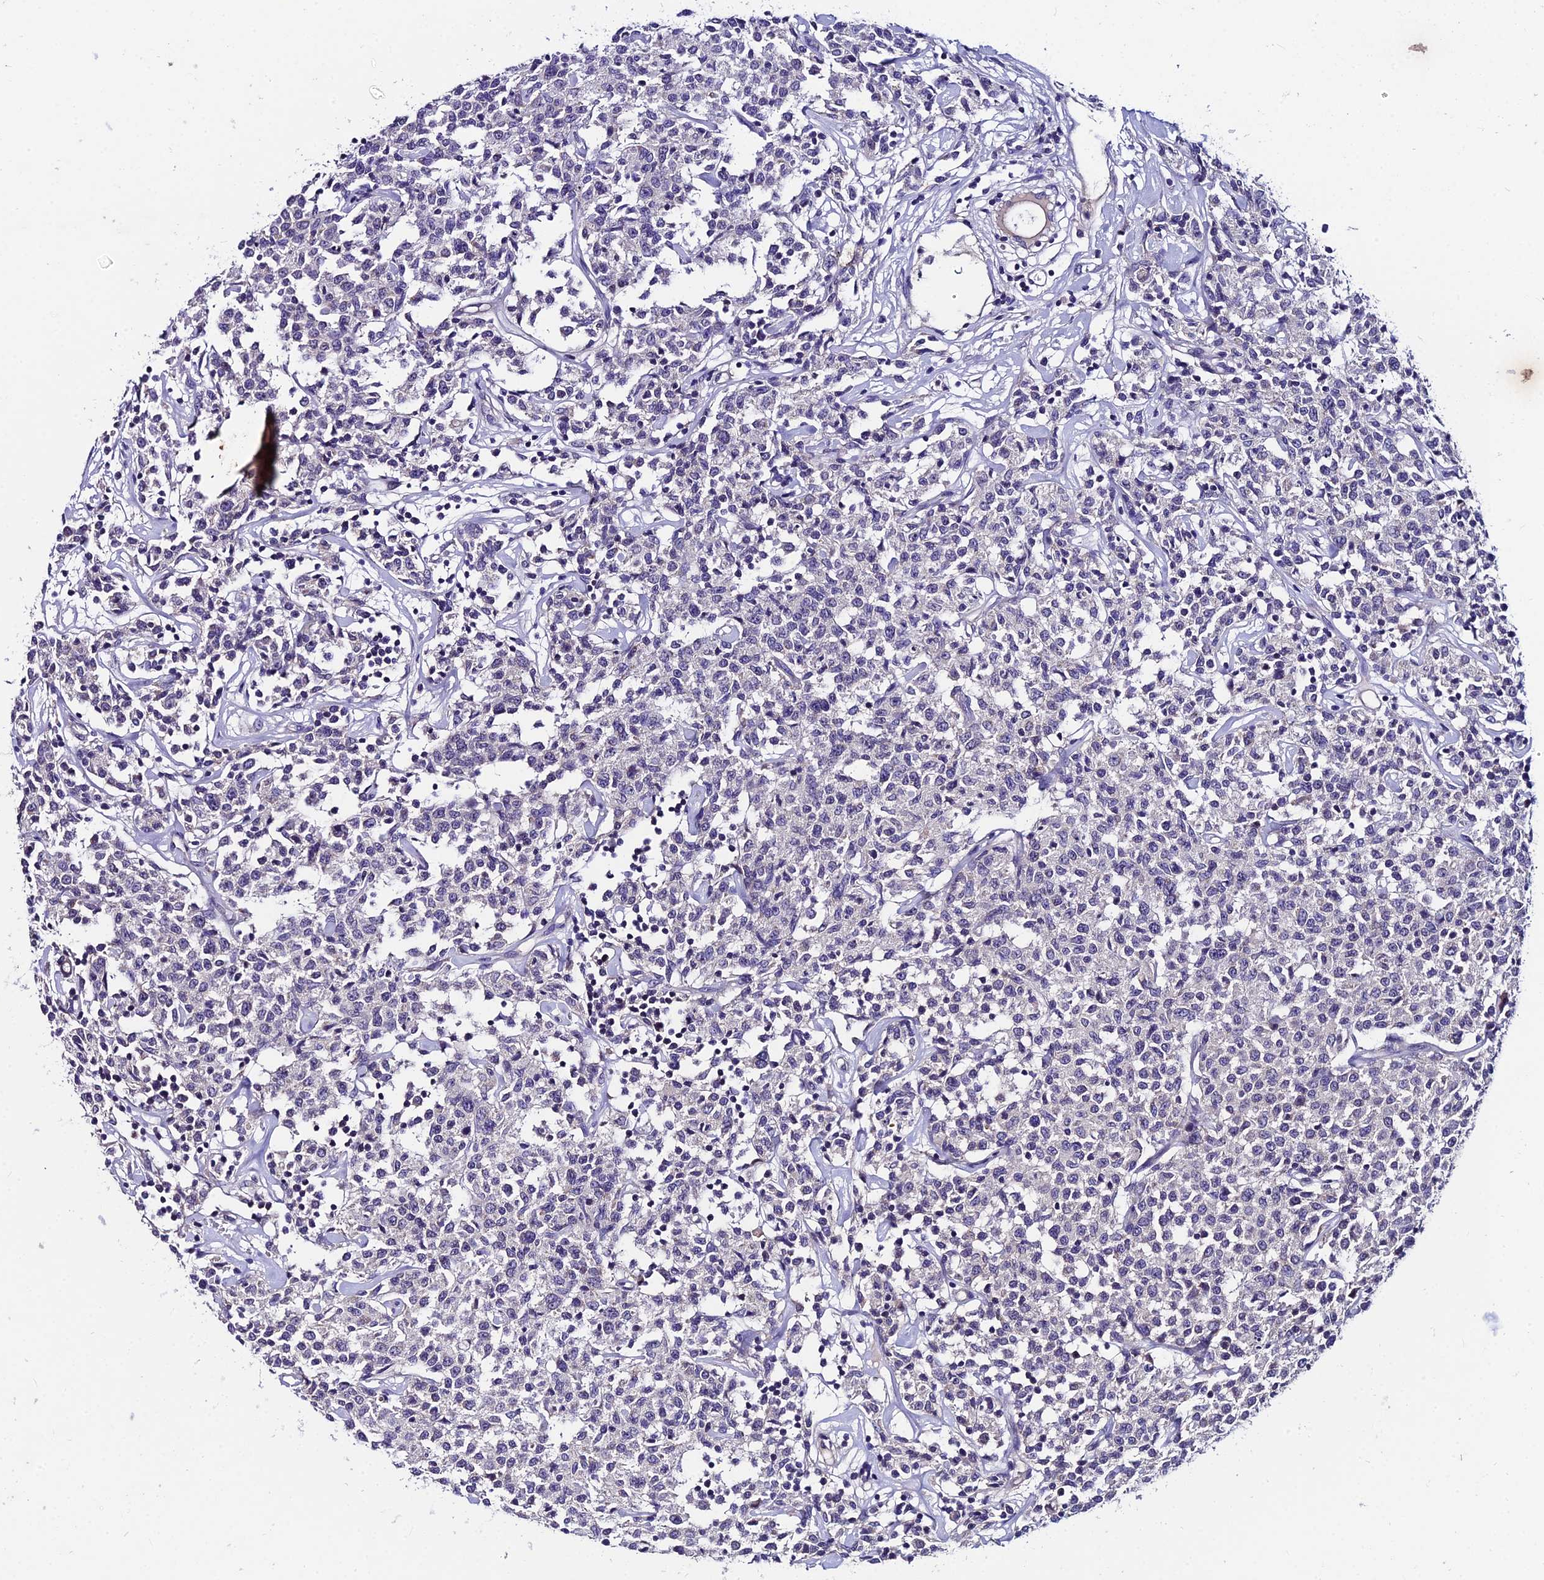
{"staining": {"intensity": "negative", "quantity": "none", "location": "none"}, "tissue": "lymphoma", "cell_type": "Tumor cells", "image_type": "cancer", "snomed": [{"axis": "morphology", "description": "Malignant lymphoma, non-Hodgkin's type, Low grade"}, {"axis": "topography", "description": "Small intestine"}], "caption": "Lymphoma was stained to show a protein in brown. There is no significant staining in tumor cells.", "gene": "LGALS7", "patient": {"sex": "female", "age": 59}}